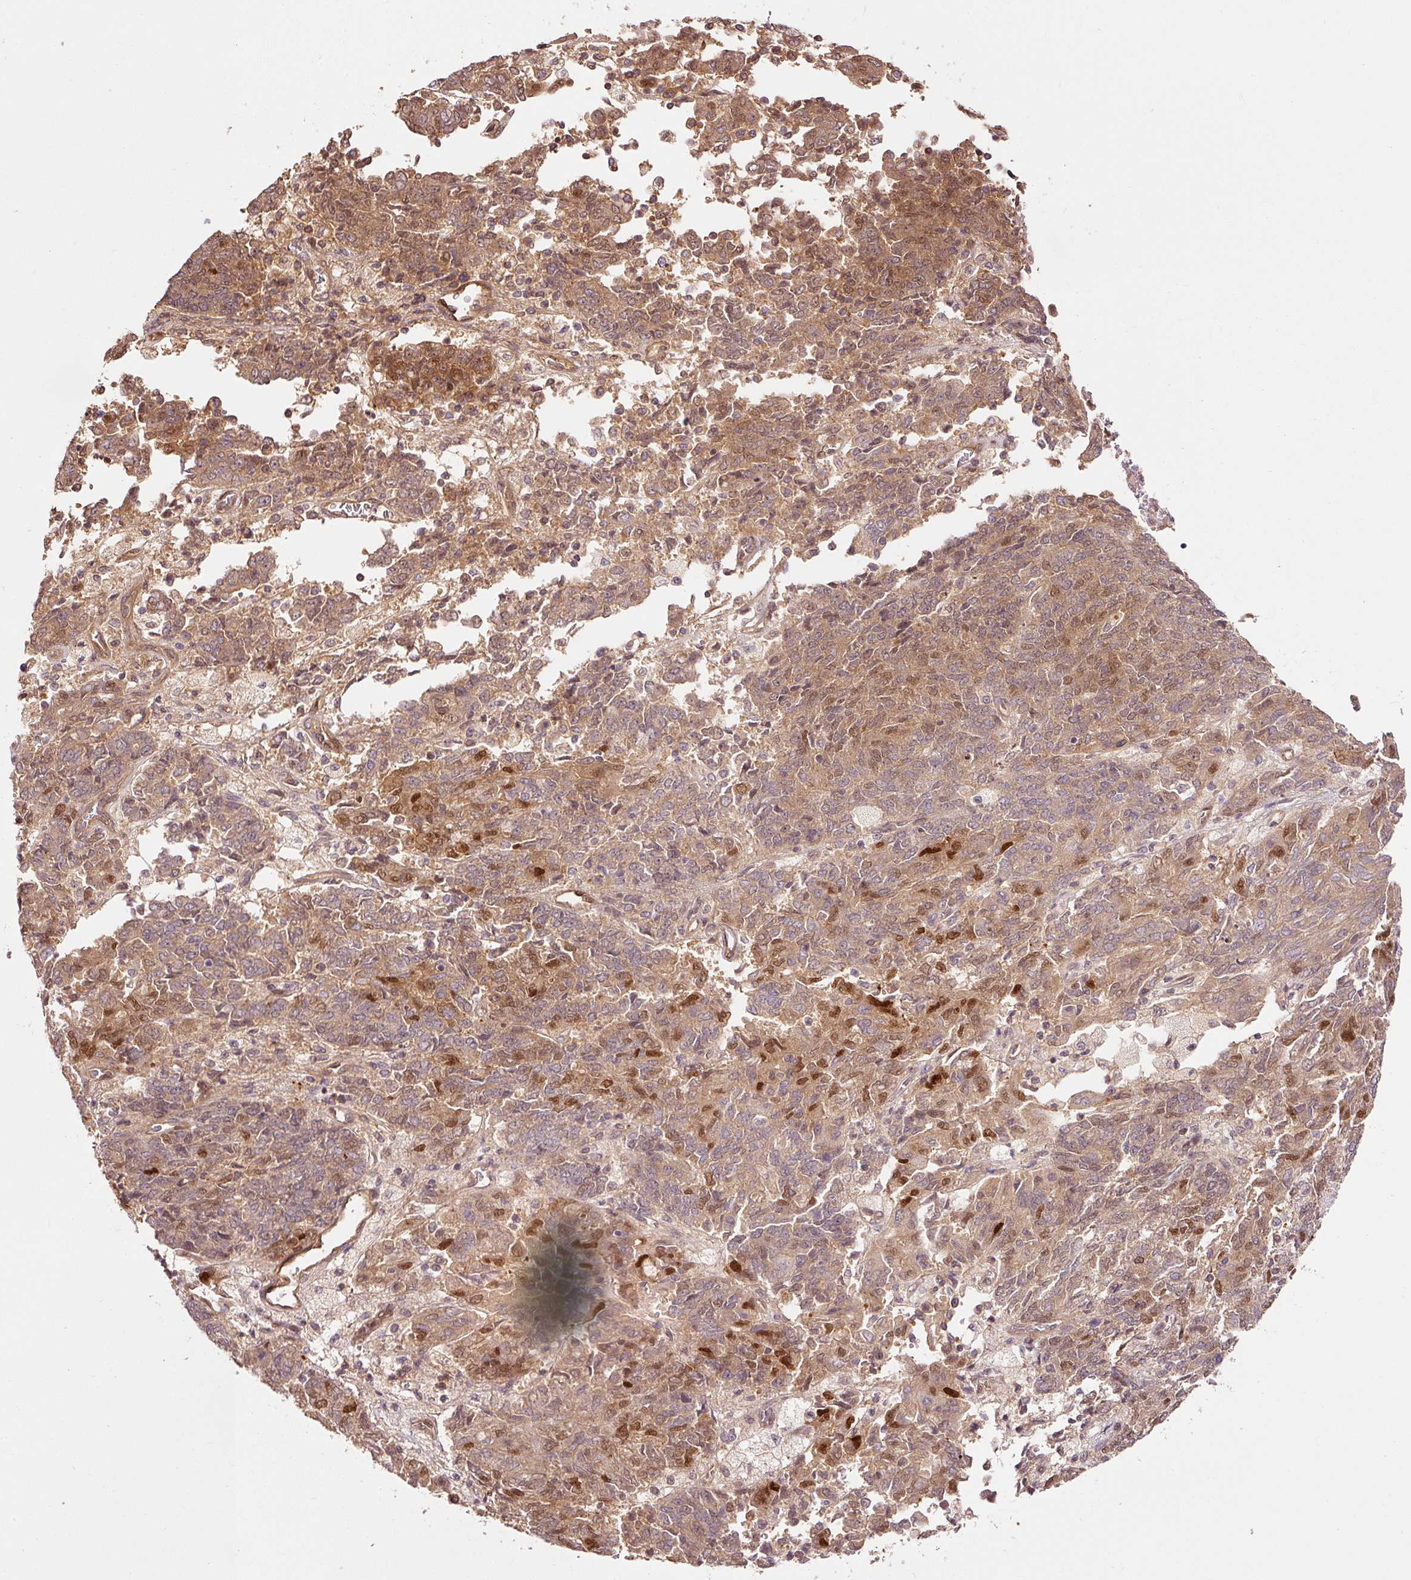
{"staining": {"intensity": "moderate", "quantity": ">75%", "location": "cytoplasmic/membranous,nuclear"}, "tissue": "endometrial cancer", "cell_type": "Tumor cells", "image_type": "cancer", "snomed": [{"axis": "morphology", "description": "Adenocarcinoma, NOS"}, {"axis": "topography", "description": "Endometrium"}], "caption": "DAB (3,3'-diaminobenzidine) immunohistochemical staining of endometrial adenocarcinoma displays moderate cytoplasmic/membranous and nuclear protein positivity in about >75% of tumor cells.", "gene": "FBXL14", "patient": {"sex": "female", "age": 80}}